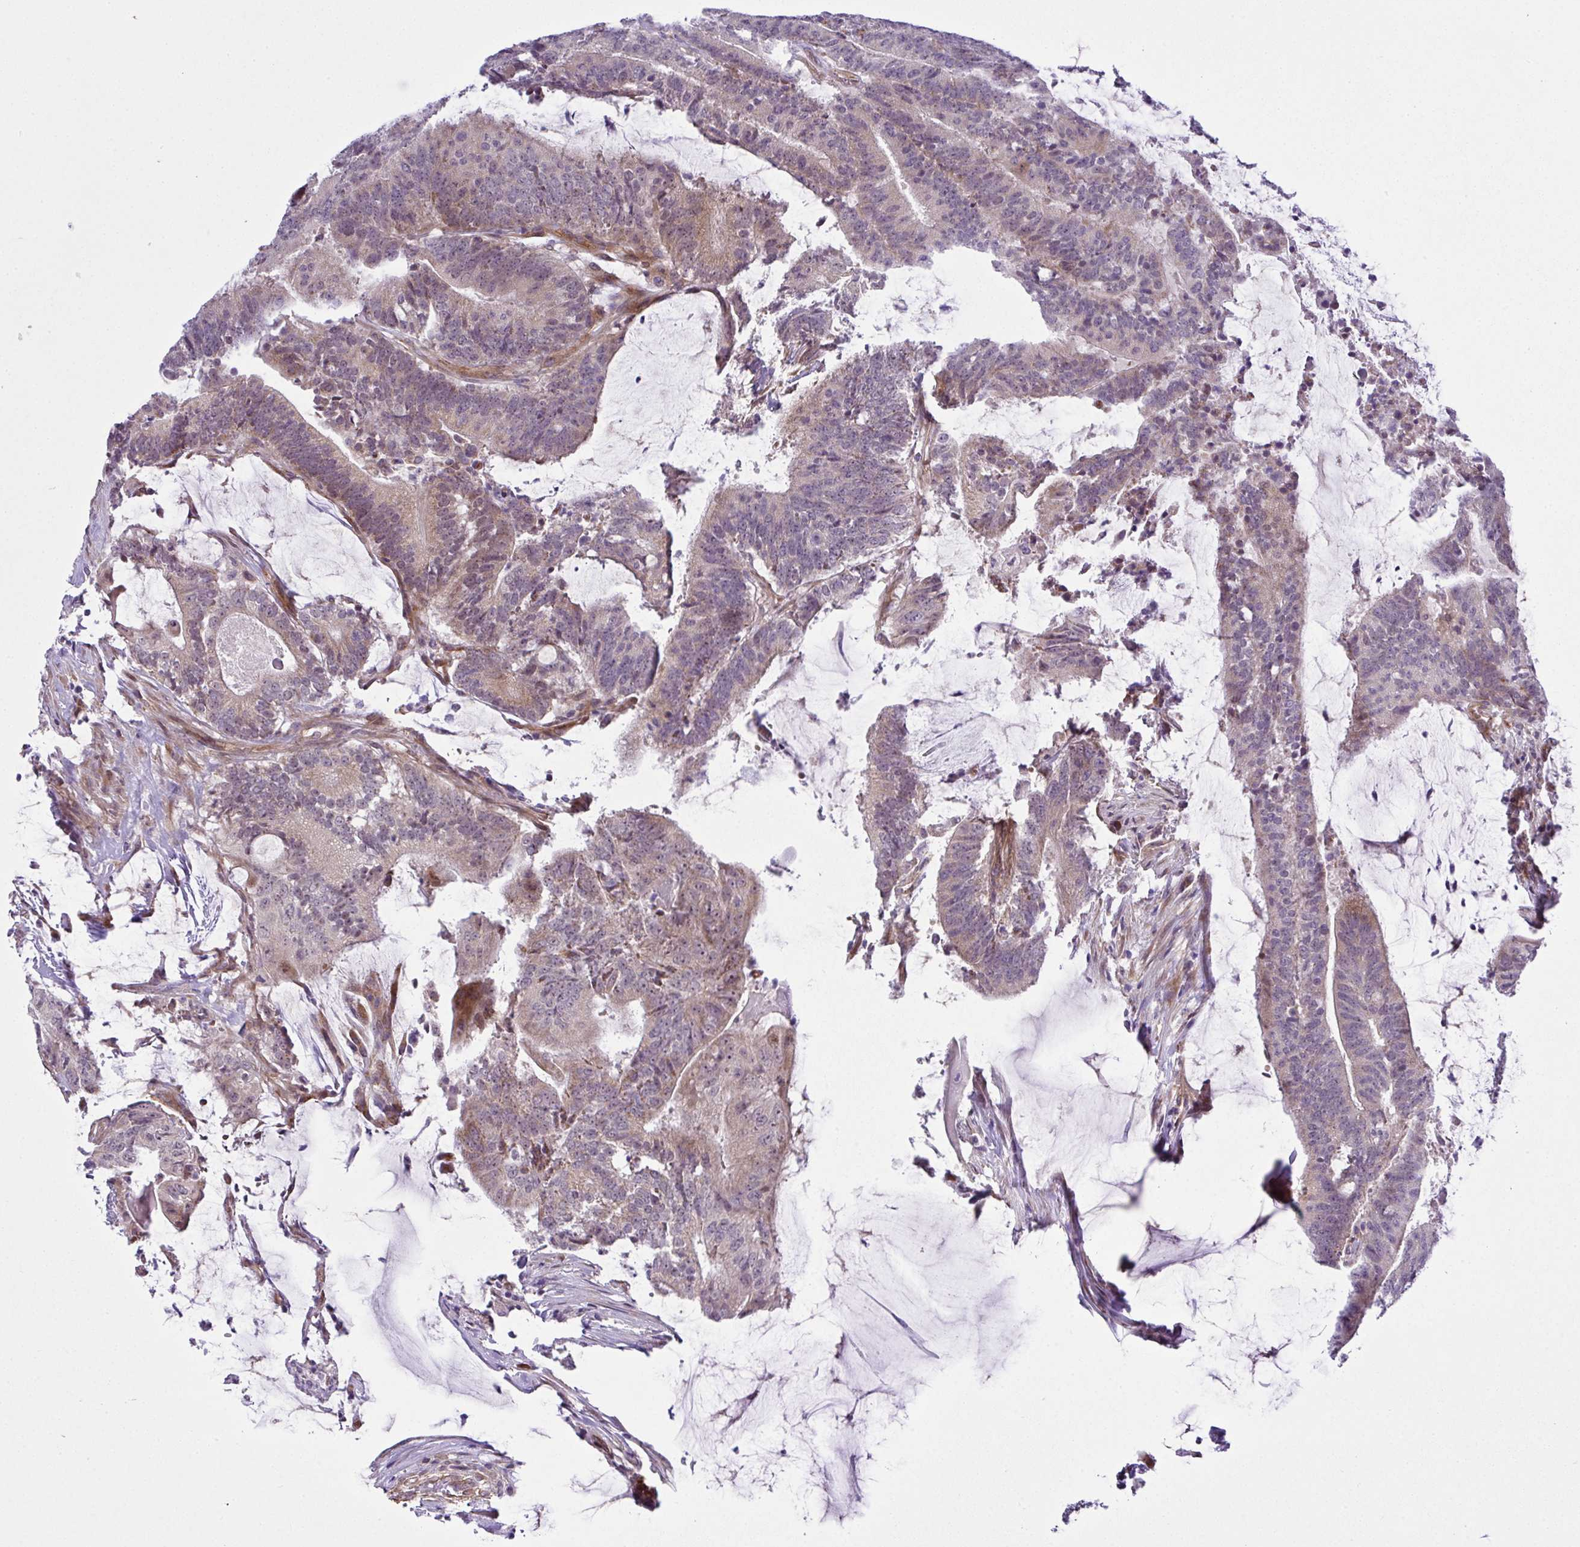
{"staining": {"intensity": "weak", "quantity": "25%-75%", "location": "cytoplasmic/membranous,nuclear"}, "tissue": "colorectal cancer", "cell_type": "Tumor cells", "image_type": "cancer", "snomed": [{"axis": "morphology", "description": "Adenocarcinoma, NOS"}, {"axis": "topography", "description": "Colon"}], "caption": "This is a photomicrograph of IHC staining of colorectal cancer (adenocarcinoma), which shows weak staining in the cytoplasmic/membranous and nuclear of tumor cells.", "gene": "RSKR", "patient": {"sex": "female", "age": 43}}